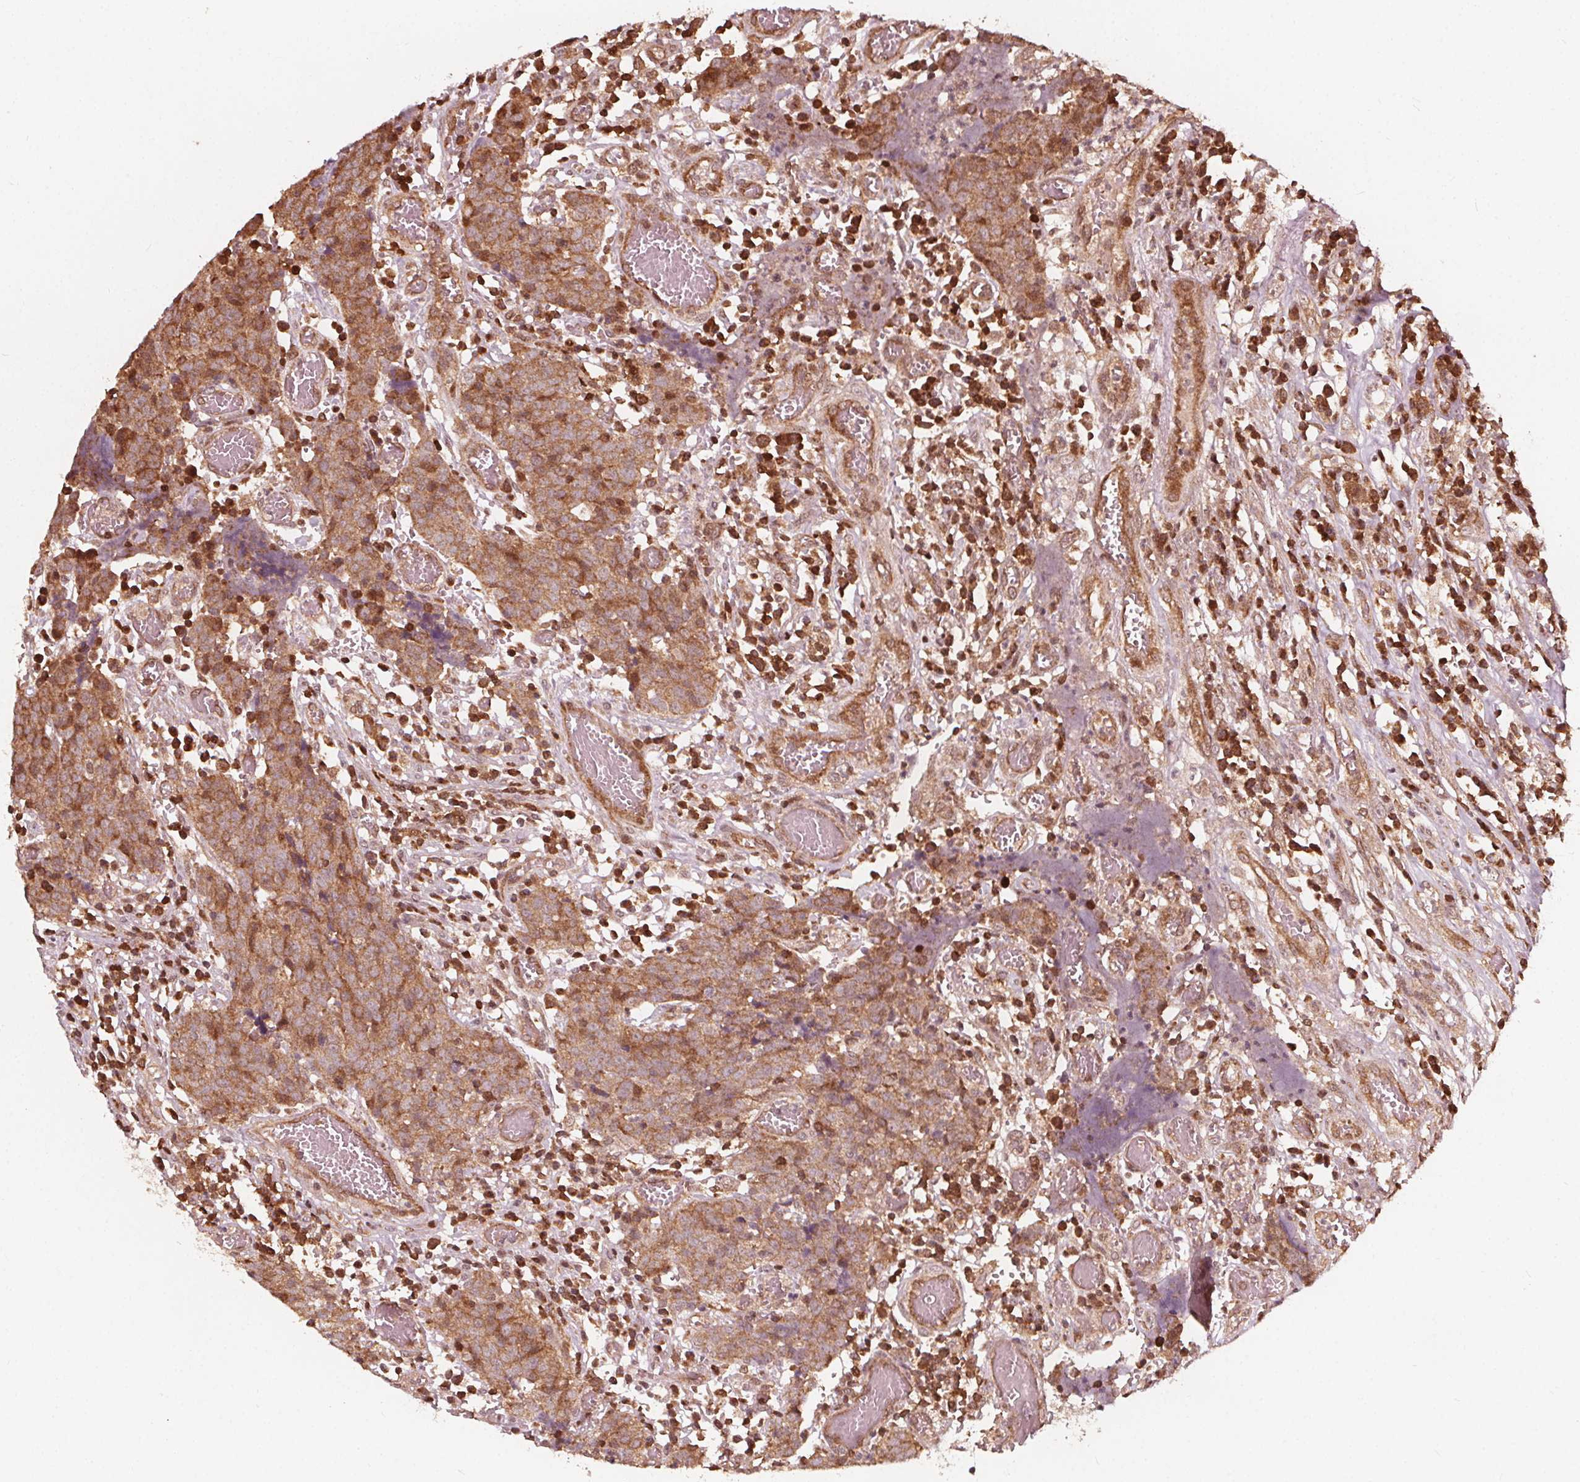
{"staining": {"intensity": "moderate", "quantity": ">75%", "location": "cytoplasmic/membranous"}, "tissue": "prostate cancer", "cell_type": "Tumor cells", "image_type": "cancer", "snomed": [{"axis": "morphology", "description": "Adenocarcinoma, High grade"}, {"axis": "topography", "description": "Prostate and seminal vesicle, NOS"}], "caption": "High-grade adenocarcinoma (prostate) stained with immunohistochemistry (IHC) reveals moderate cytoplasmic/membranous positivity in approximately >75% of tumor cells. (Stains: DAB in brown, nuclei in blue, Microscopy: brightfield microscopy at high magnification).", "gene": "AIP", "patient": {"sex": "male", "age": 60}}